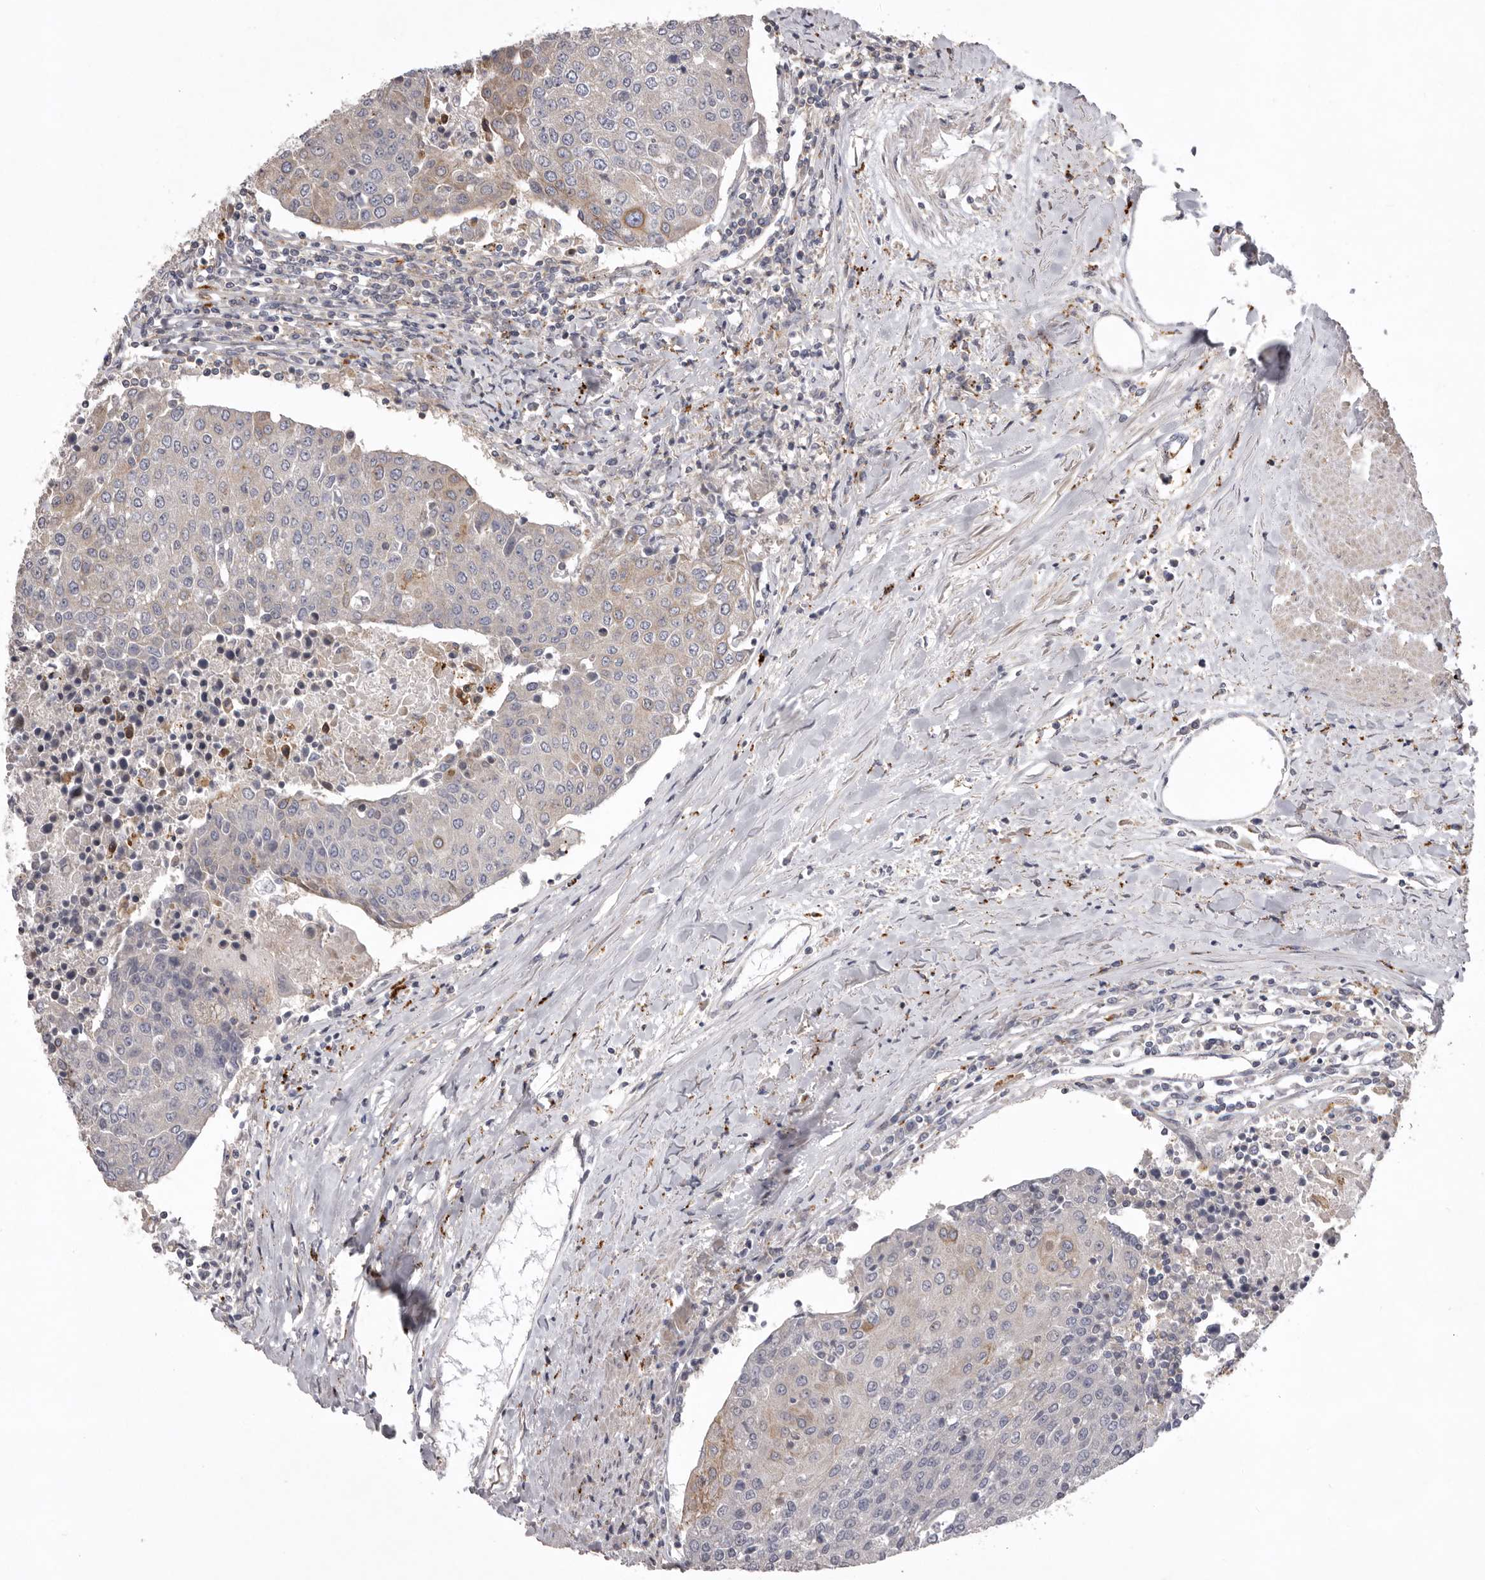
{"staining": {"intensity": "weak", "quantity": "<25%", "location": "cytoplasmic/membranous"}, "tissue": "urothelial cancer", "cell_type": "Tumor cells", "image_type": "cancer", "snomed": [{"axis": "morphology", "description": "Urothelial carcinoma, High grade"}, {"axis": "topography", "description": "Urinary bladder"}], "caption": "Immunohistochemical staining of high-grade urothelial carcinoma reveals no significant positivity in tumor cells.", "gene": "WDR47", "patient": {"sex": "female", "age": 85}}